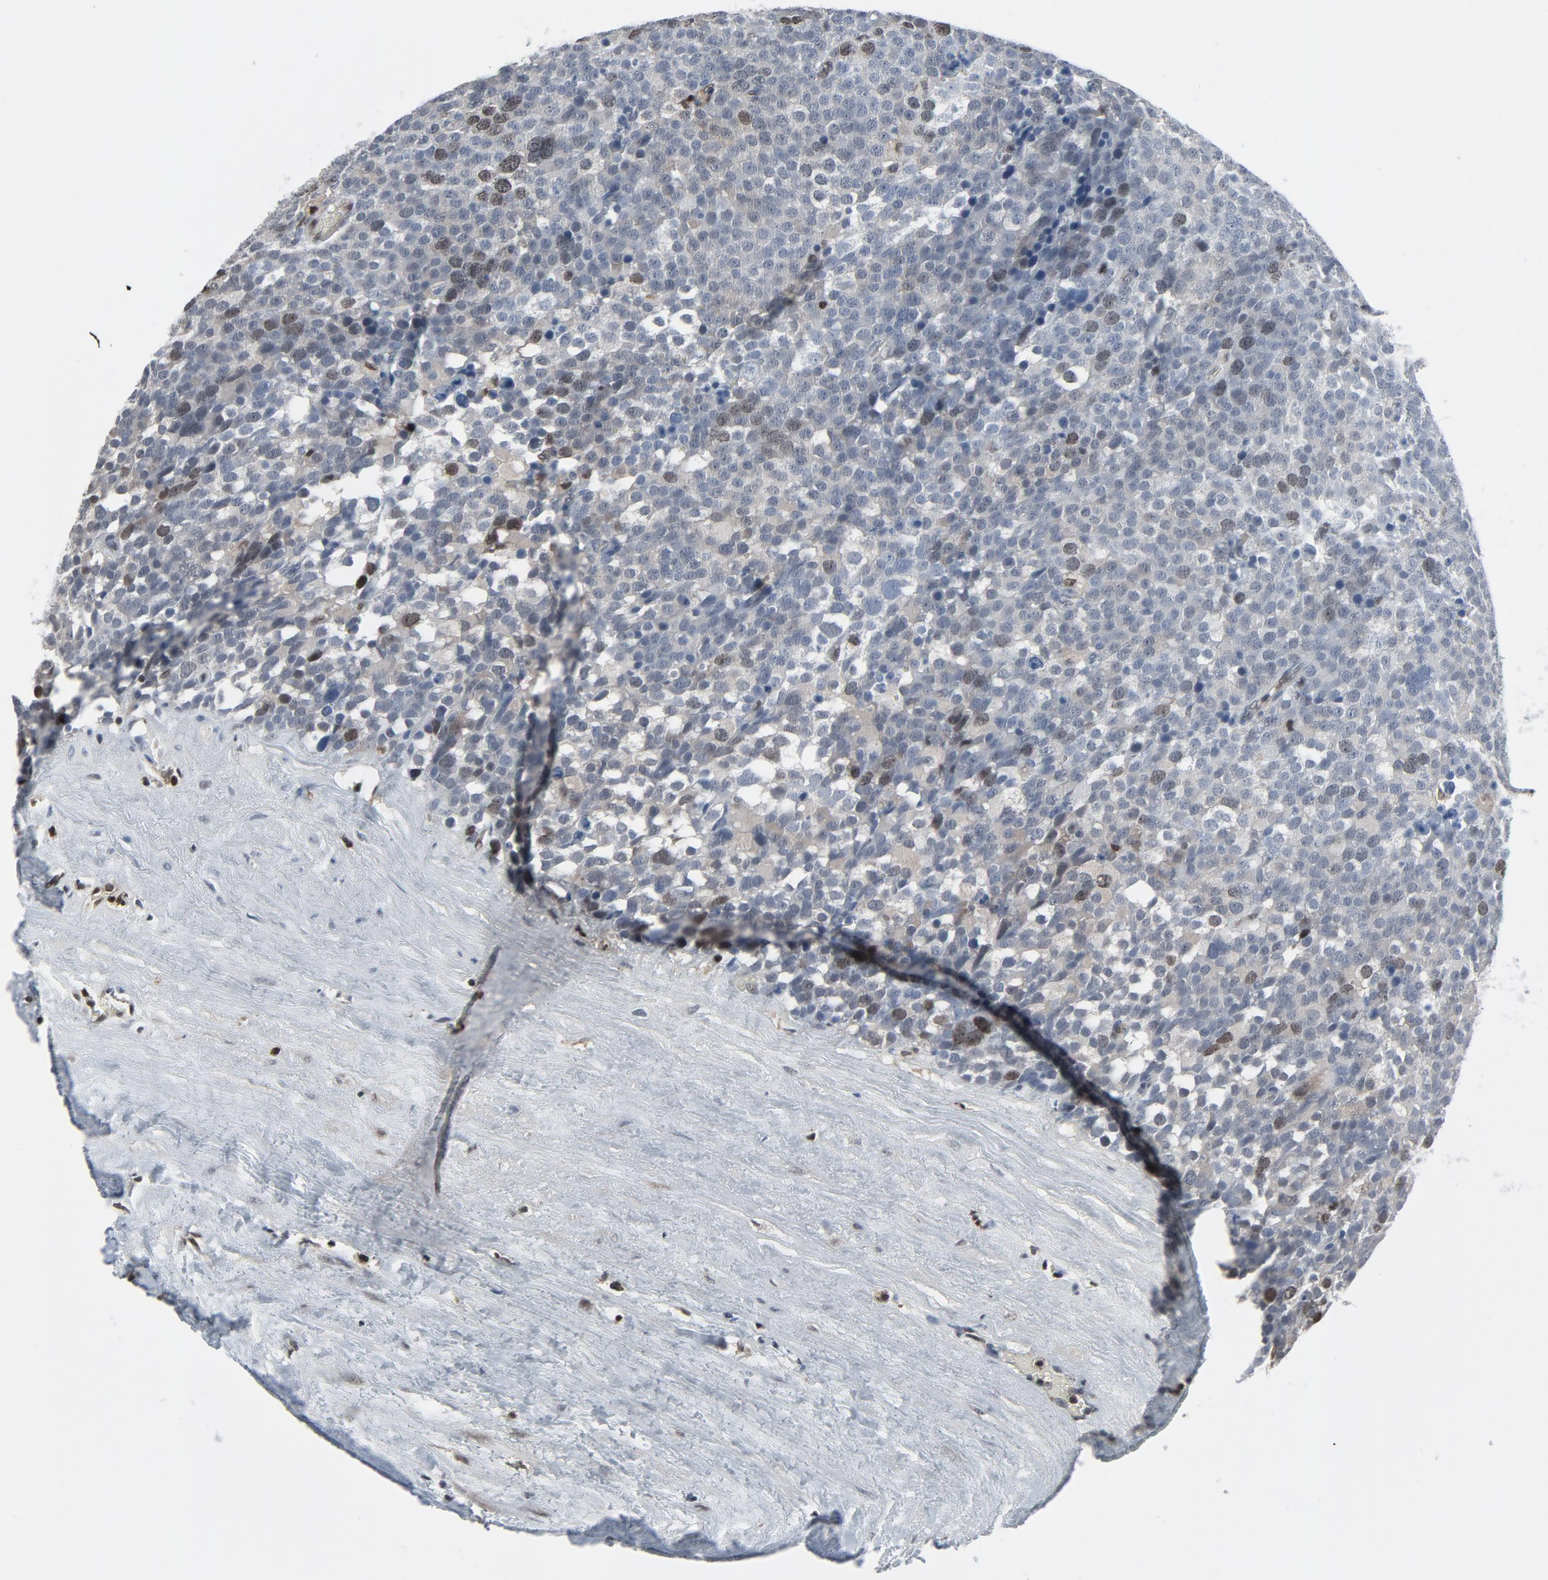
{"staining": {"intensity": "strong", "quantity": "<25%", "location": "nuclear"}, "tissue": "testis cancer", "cell_type": "Tumor cells", "image_type": "cancer", "snomed": [{"axis": "morphology", "description": "Seminoma, NOS"}, {"axis": "topography", "description": "Testis"}], "caption": "Human testis cancer (seminoma) stained with a protein marker displays strong staining in tumor cells.", "gene": "STAT5A", "patient": {"sex": "male", "age": 71}}